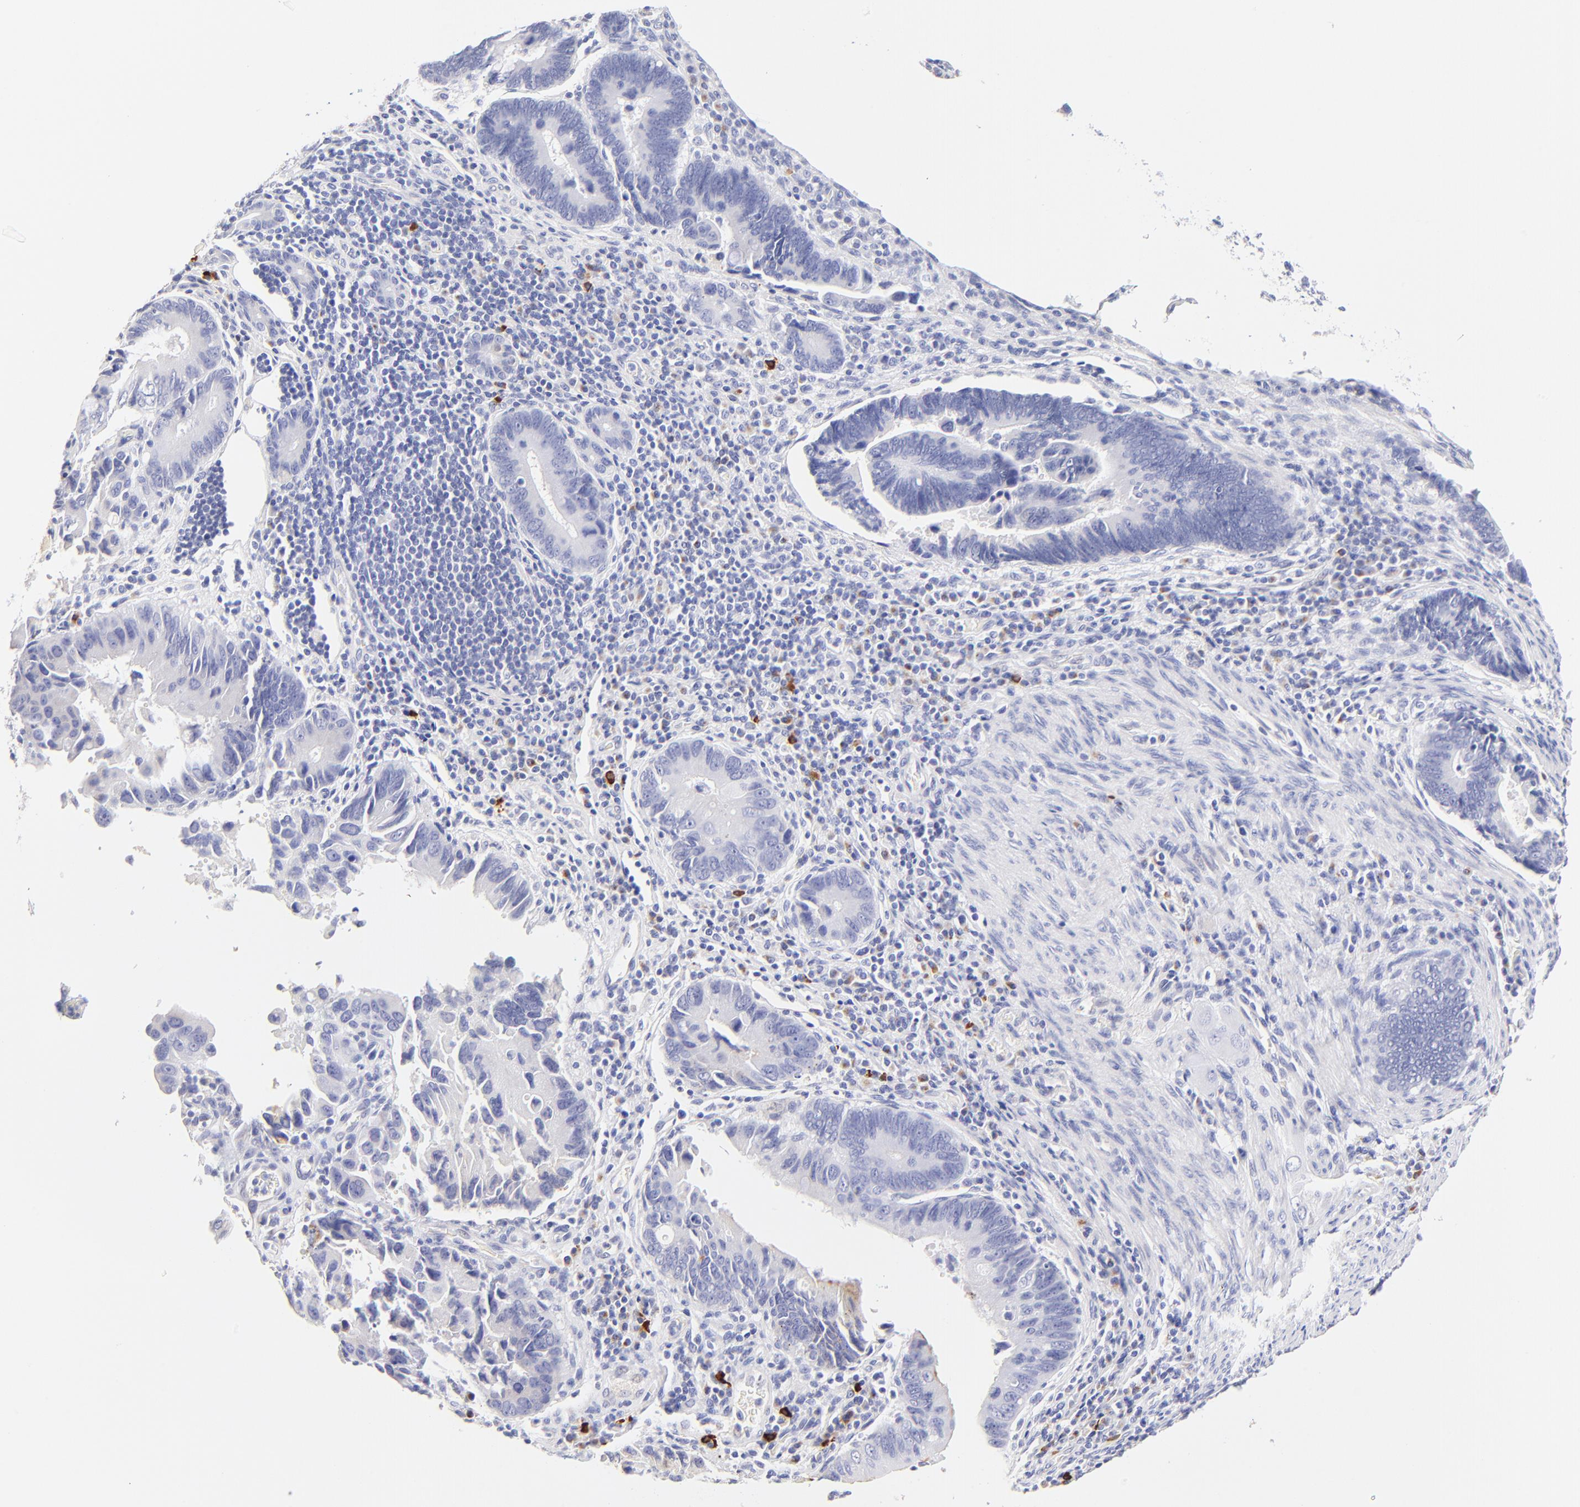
{"staining": {"intensity": "negative", "quantity": "none", "location": "none"}, "tissue": "pancreatic cancer", "cell_type": "Tumor cells", "image_type": "cancer", "snomed": [{"axis": "morphology", "description": "Adenocarcinoma, NOS"}, {"axis": "topography", "description": "Pancreas"}], "caption": "Tumor cells are negative for protein expression in human adenocarcinoma (pancreatic). (DAB (3,3'-diaminobenzidine) immunohistochemistry (IHC) visualized using brightfield microscopy, high magnification).", "gene": "ASB9", "patient": {"sex": "female", "age": 70}}